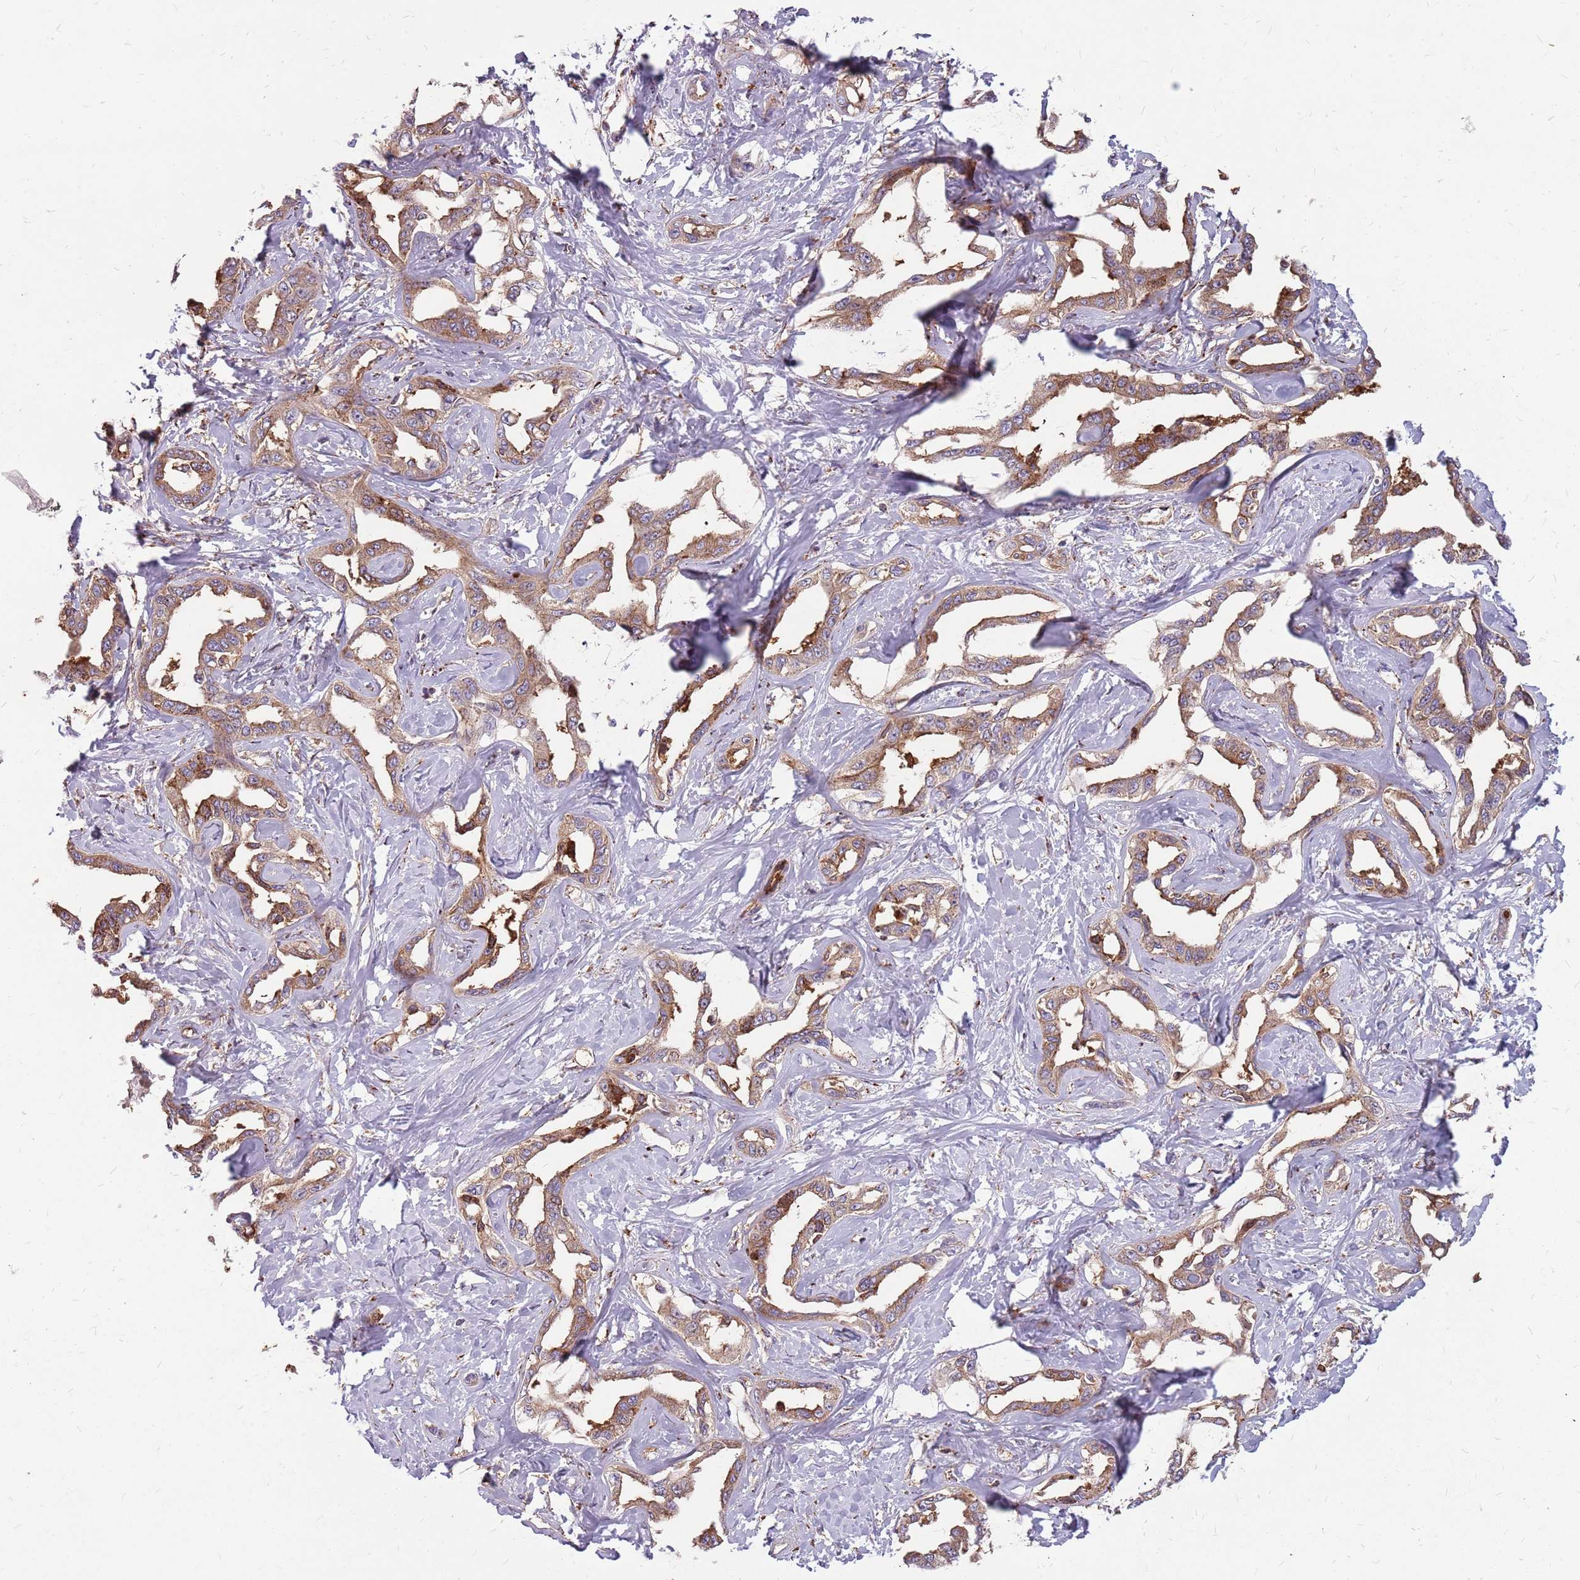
{"staining": {"intensity": "moderate", "quantity": ">75%", "location": "cytoplasmic/membranous"}, "tissue": "liver cancer", "cell_type": "Tumor cells", "image_type": "cancer", "snomed": [{"axis": "morphology", "description": "Cholangiocarcinoma"}, {"axis": "topography", "description": "Liver"}], "caption": "The histopathology image shows staining of cholangiocarcinoma (liver), revealing moderate cytoplasmic/membranous protein expression (brown color) within tumor cells.", "gene": "NME4", "patient": {"sex": "male", "age": 59}}